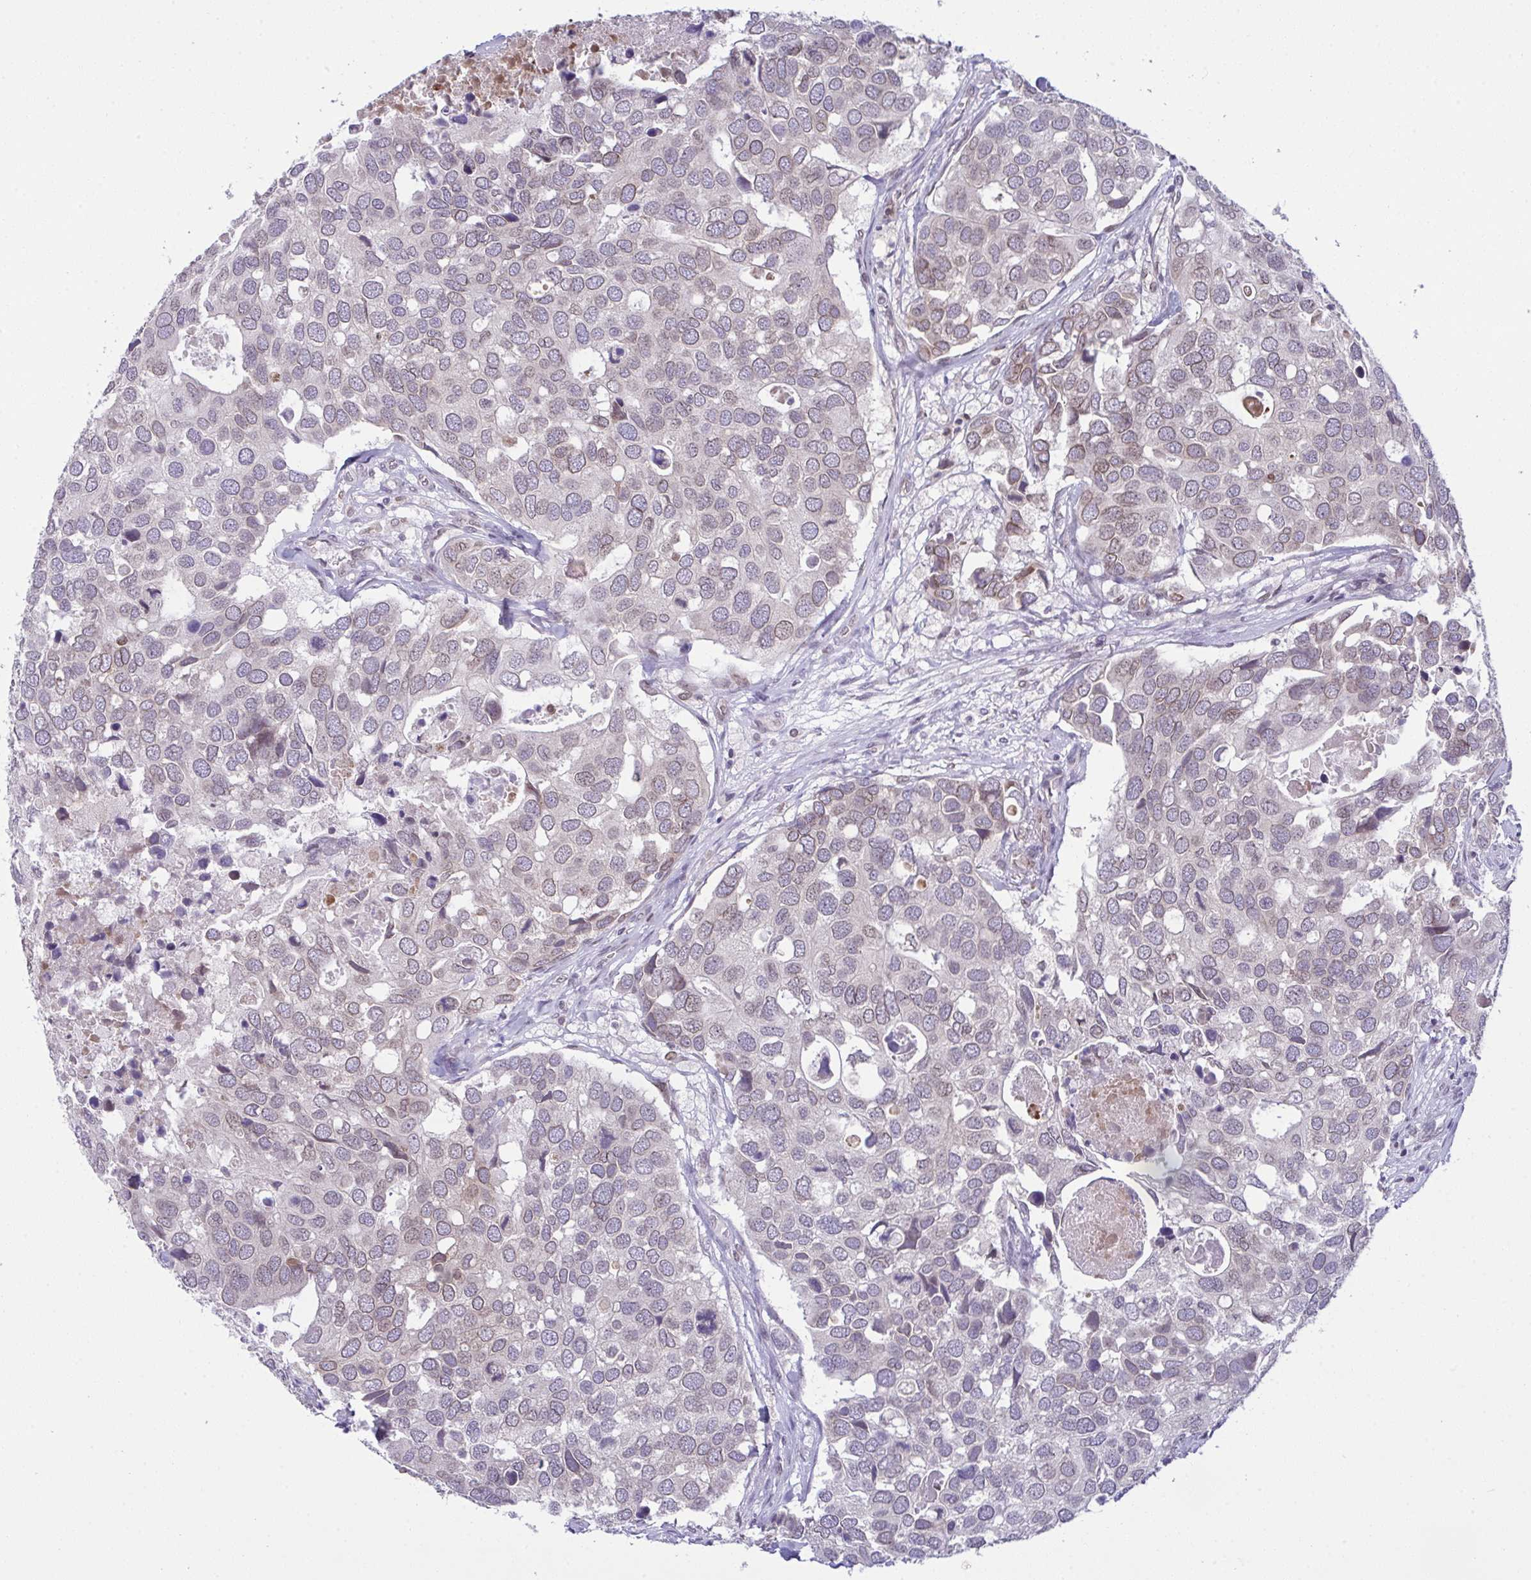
{"staining": {"intensity": "weak", "quantity": "25%-75%", "location": "cytoplasmic/membranous,nuclear"}, "tissue": "breast cancer", "cell_type": "Tumor cells", "image_type": "cancer", "snomed": [{"axis": "morphology", "description": "Duct carcinoma"}, {"axis": "topography", "description": "Breast"}], "caption": "Breast cancer stained for a protein (brown) displays weak cytoplasmic/membranous and nuclear positive expression in approximately 25%-75% of tumor cells.", "gene": "RANBP2", "patient": {"sex": "female", "age": 83}}